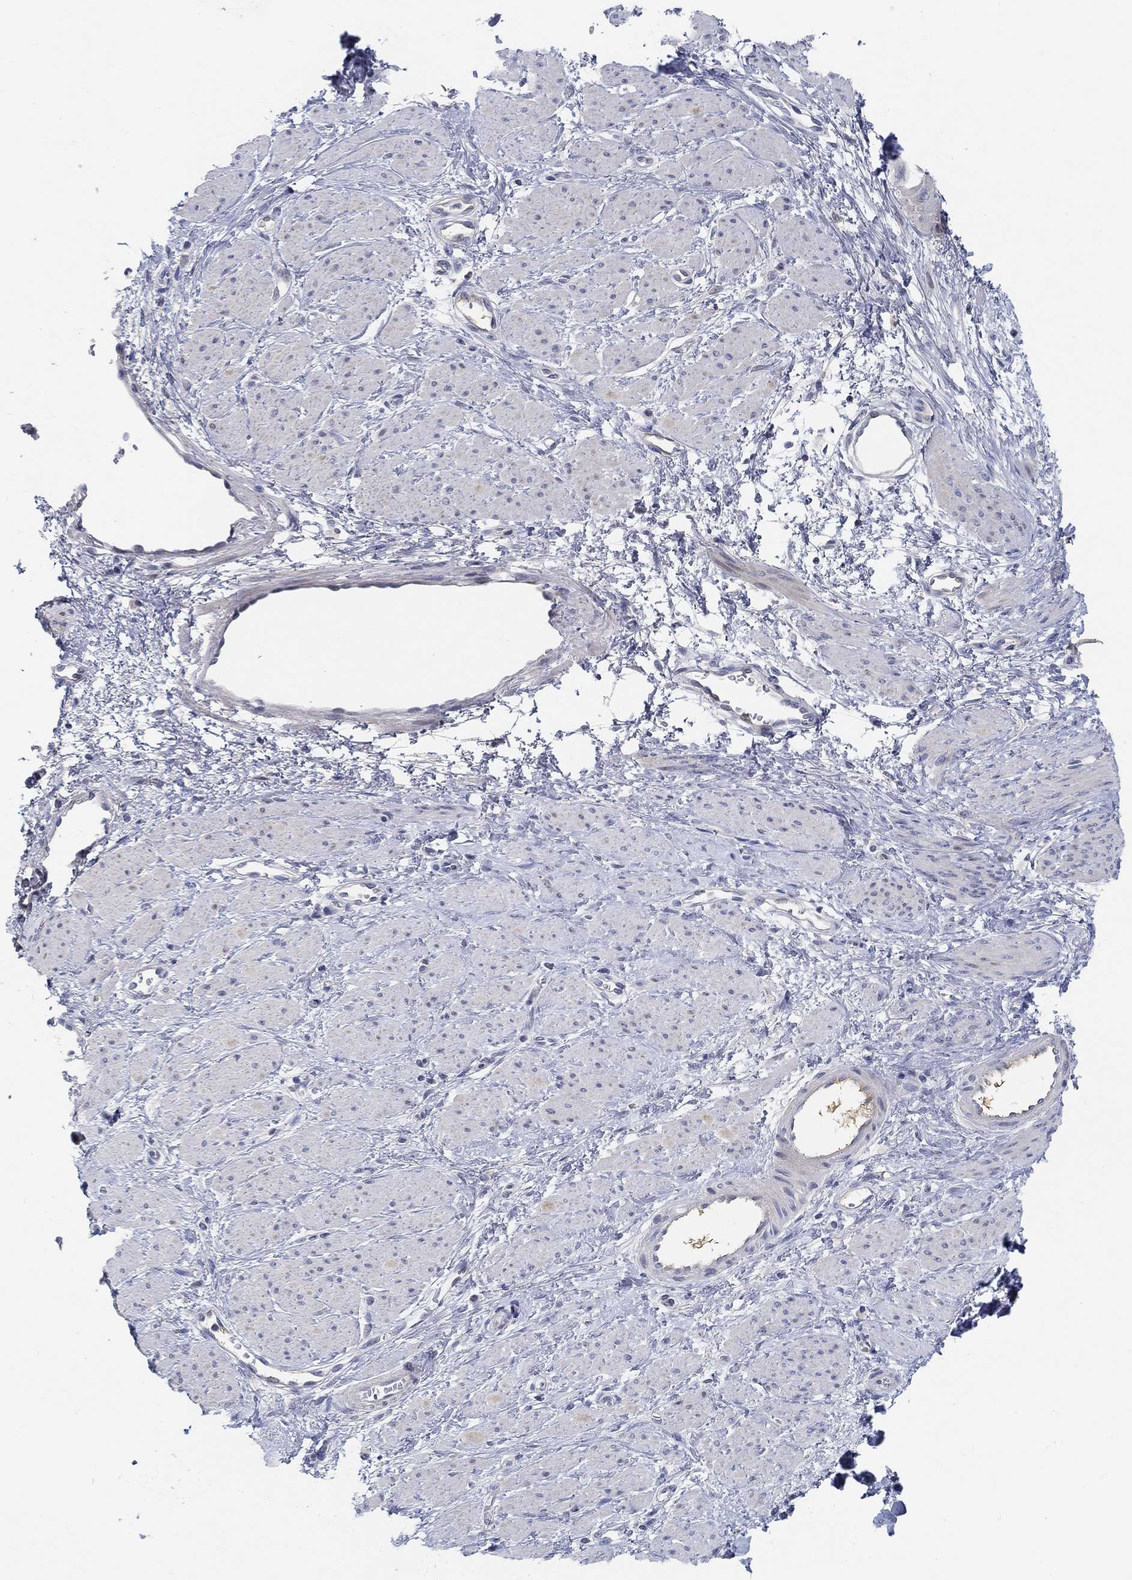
{"staining": {"intensity": "negative", "quantity": "none", "location": "none"}, "tissue": "smooth muscle", "cell_type": "Smooth muscle cells", "image_type": "normal", "snomed": [{"axis": "morphology", "description": "Normal tissue, NOS"}, {"axis": "topography", "description": "Smooth muscle"}, {"axis": "topography", "description": "Uterus"}], "caption": "Immunohistochemistry histopathology image of benign smooth muscle: human smooth muscle stained with DAB demonstrates no significant protein positivity in smooth muscle cells. (Brightfield microscopy of DAB immunohistochemistry at high magnification).", "gene": "SNTG2", "patient": {"sex": "female", "age": 39}}